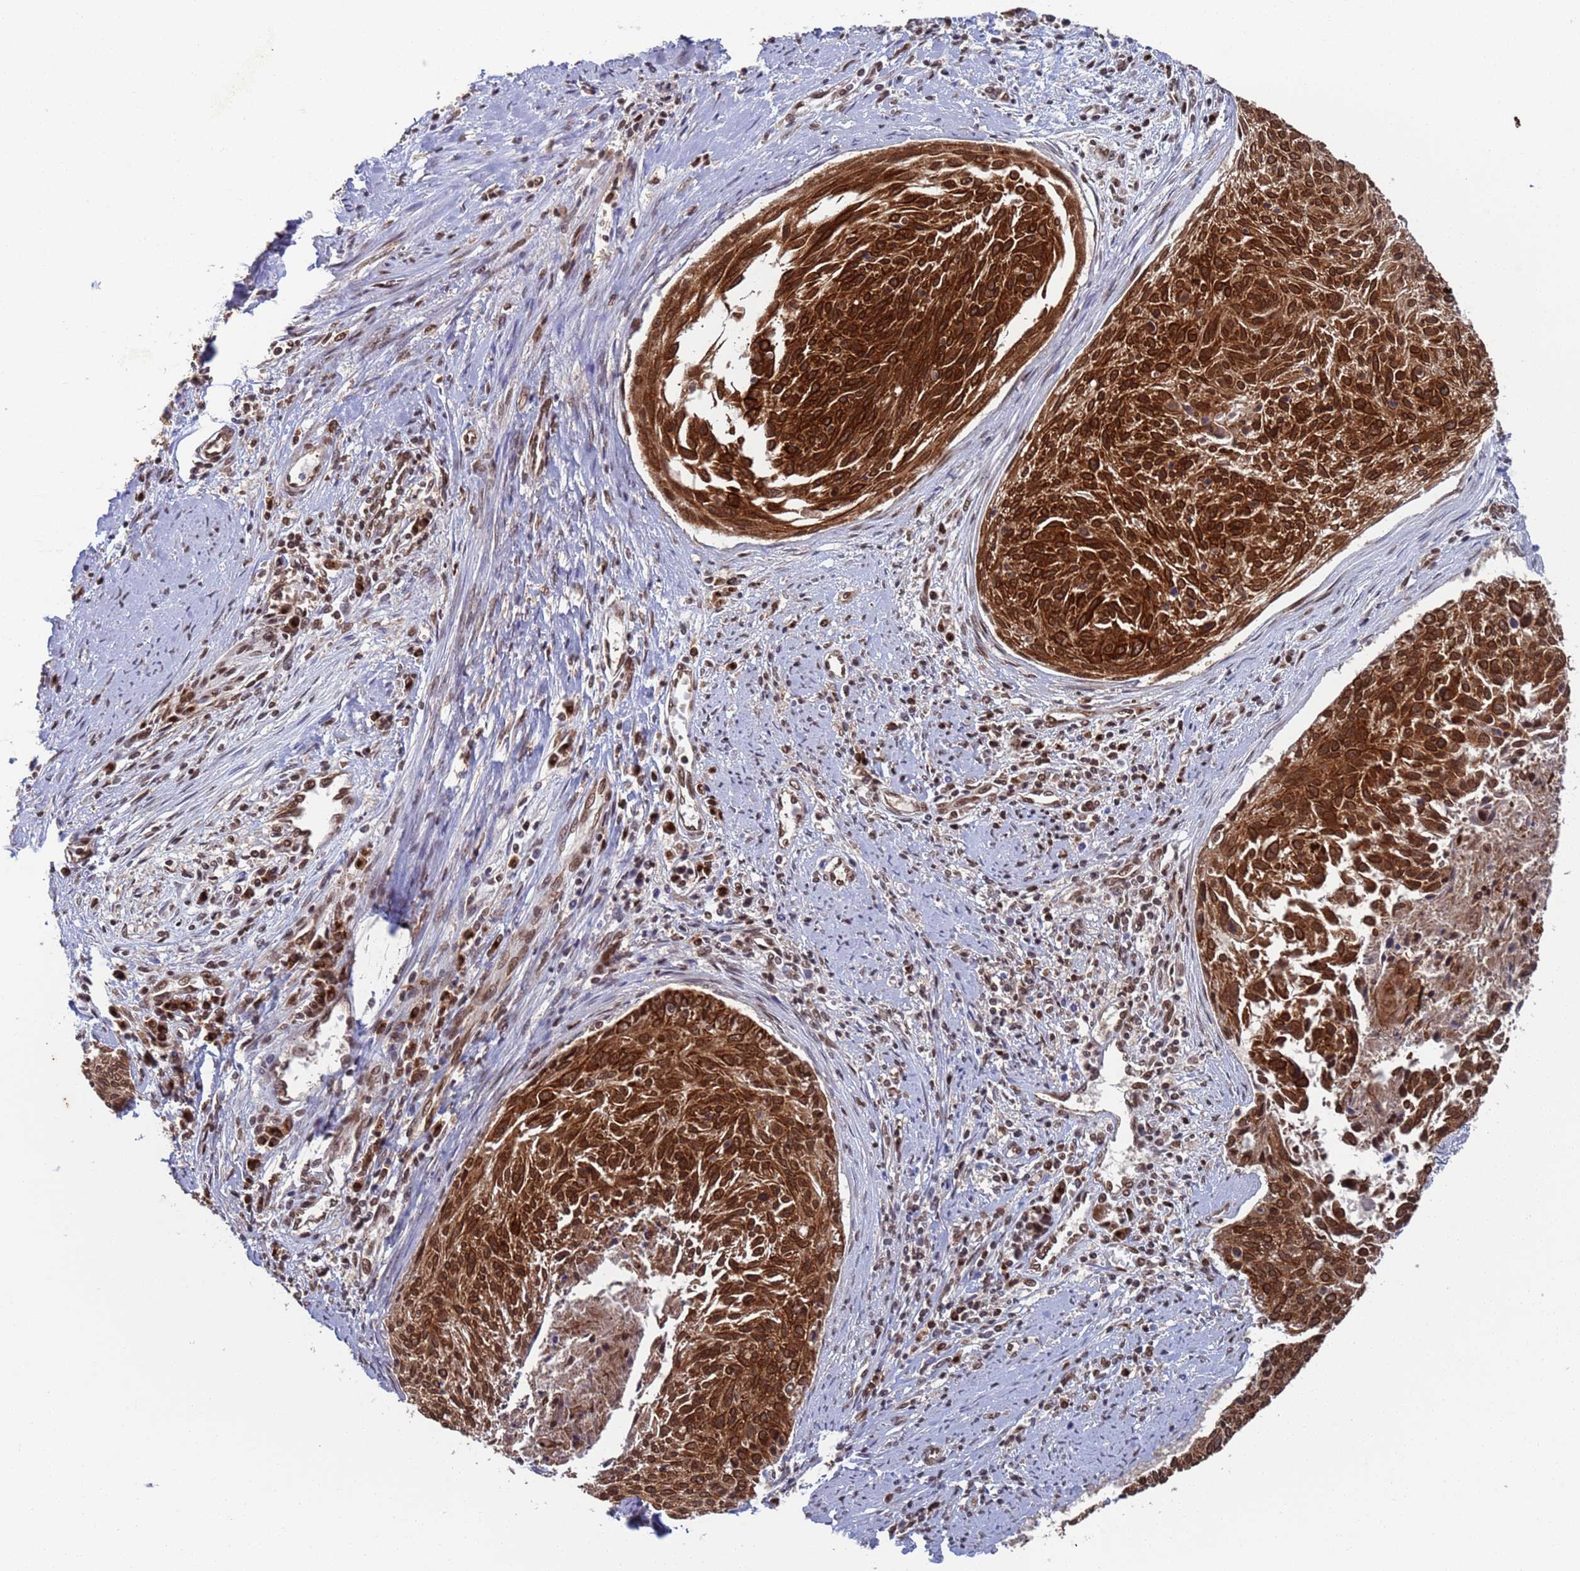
{"staining": {"intensity": "strong", "quantity": ">75%", "location": "cytoplasmic/membranous"}, "tissue": "cervical cancer", "cell_type": "Tumor cells", "image_type": "cancer", "snomed": [{"axis": "morphology", "description": "Squamous cell carcinoma, NOS"}, {"axis": "topography", "description": "Cervix"}], "caption": "Cervical cancer (squamous cell carcinoma) stained with a brown dye demonstrates strong cytoplasmic/membranous positive expression in approximately >75% of tumor cells.", "gene": "FUBP3", "patient": {"sex": "female", "age": 55}}